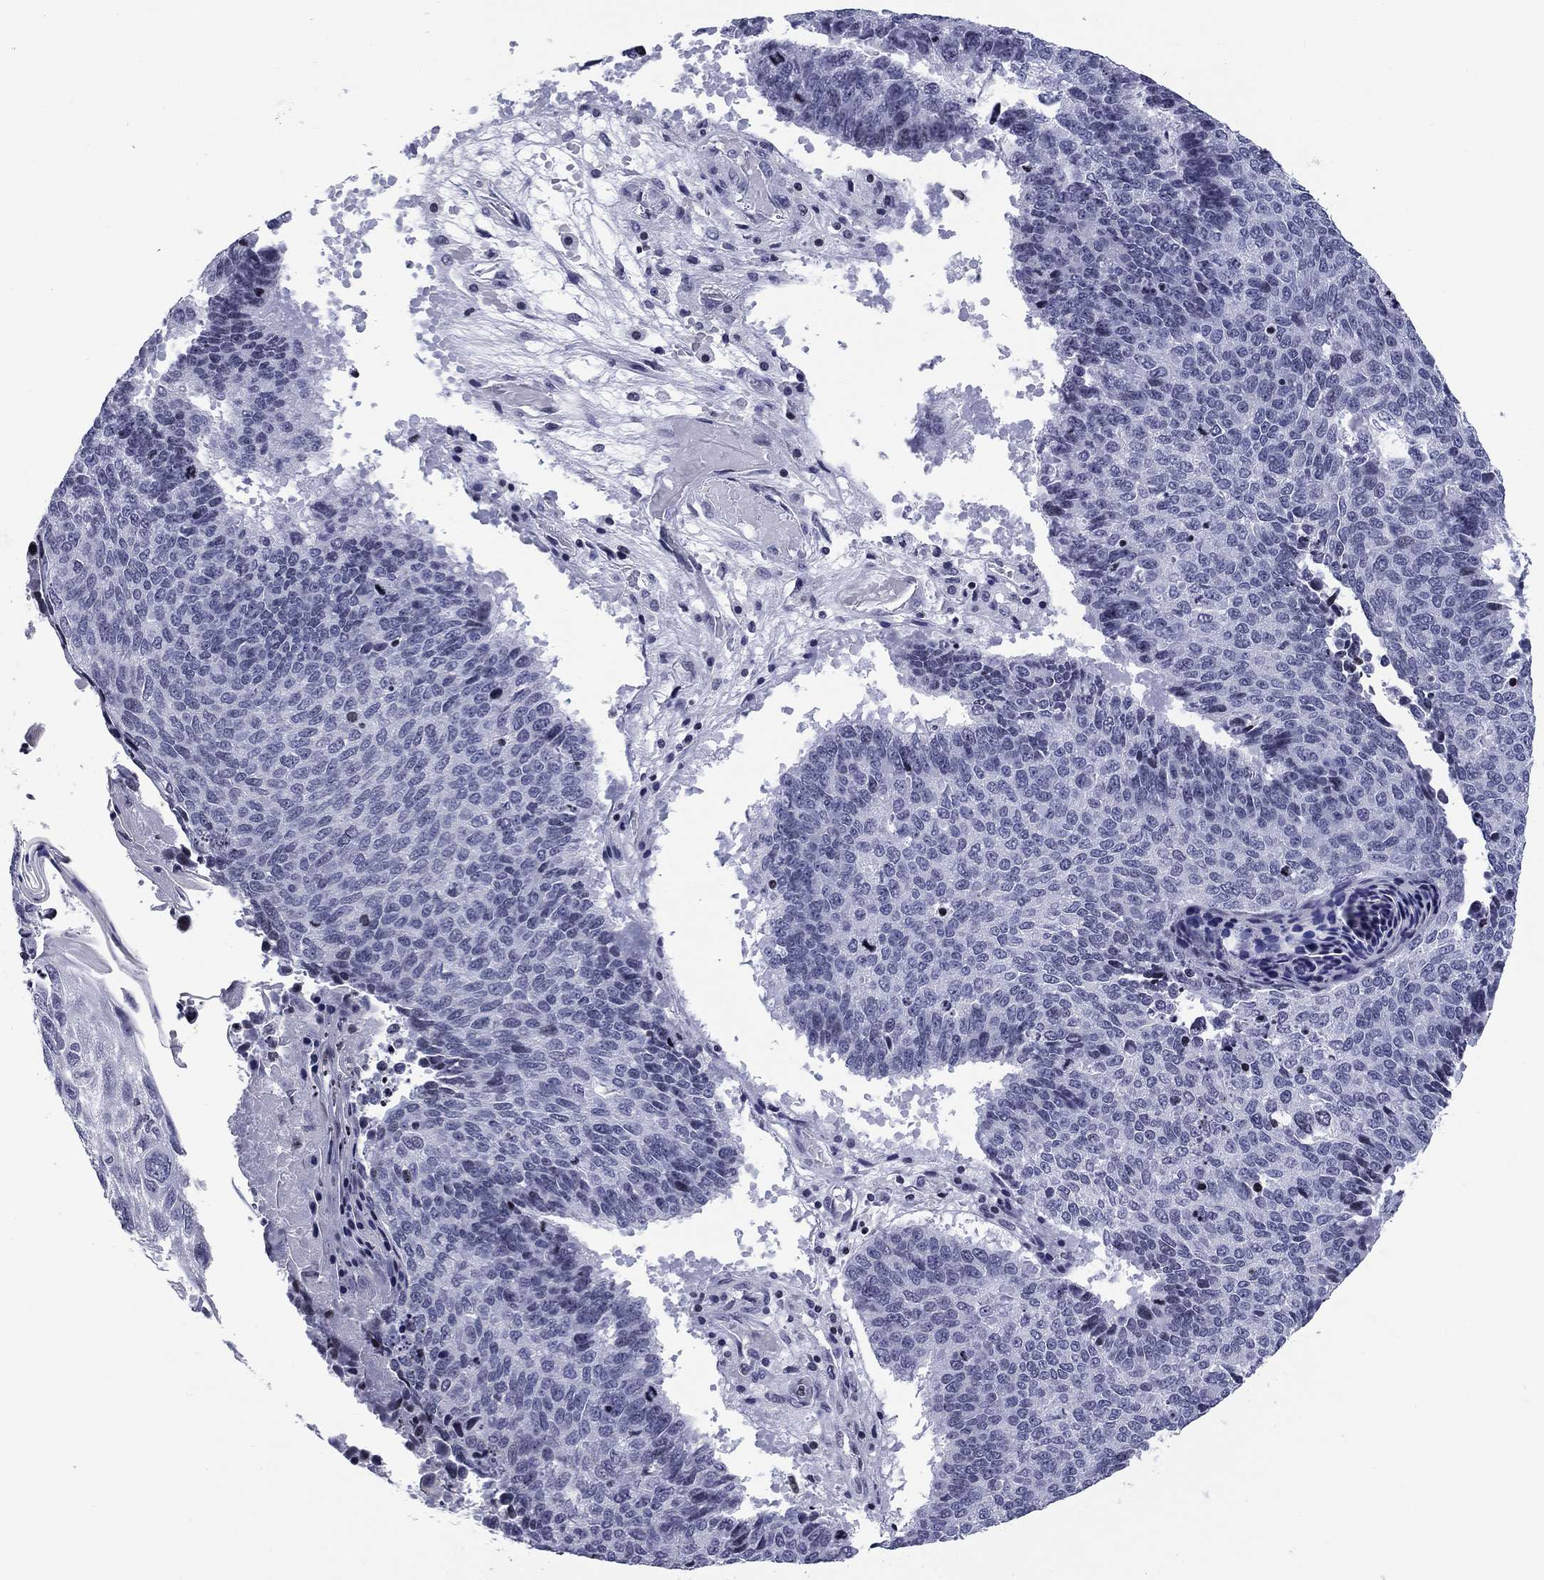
{"staining": {"intensity": "negative", "quantity": "none", "location": "none"}, "tissue": "lung cancer", "cell_type": "Tumor cells", "image_type": "cancer", "snomed": [{"axis": "morphology", "description": "Squamous cell carcinoma, NOS"}, {"axis": "topography", "description": "Lung"}], "caption": "Tumor cells are negative for protein expression in human lung cancer (squamous cell carcinoma). The staining was performed using DAB to visualize the protein expression in brown, while the nuclei were stained in blue with hematoxylin (Magnification: 20x).", "gene": "CCDC144A", "patient": {"sex": "male", "age": 73}}